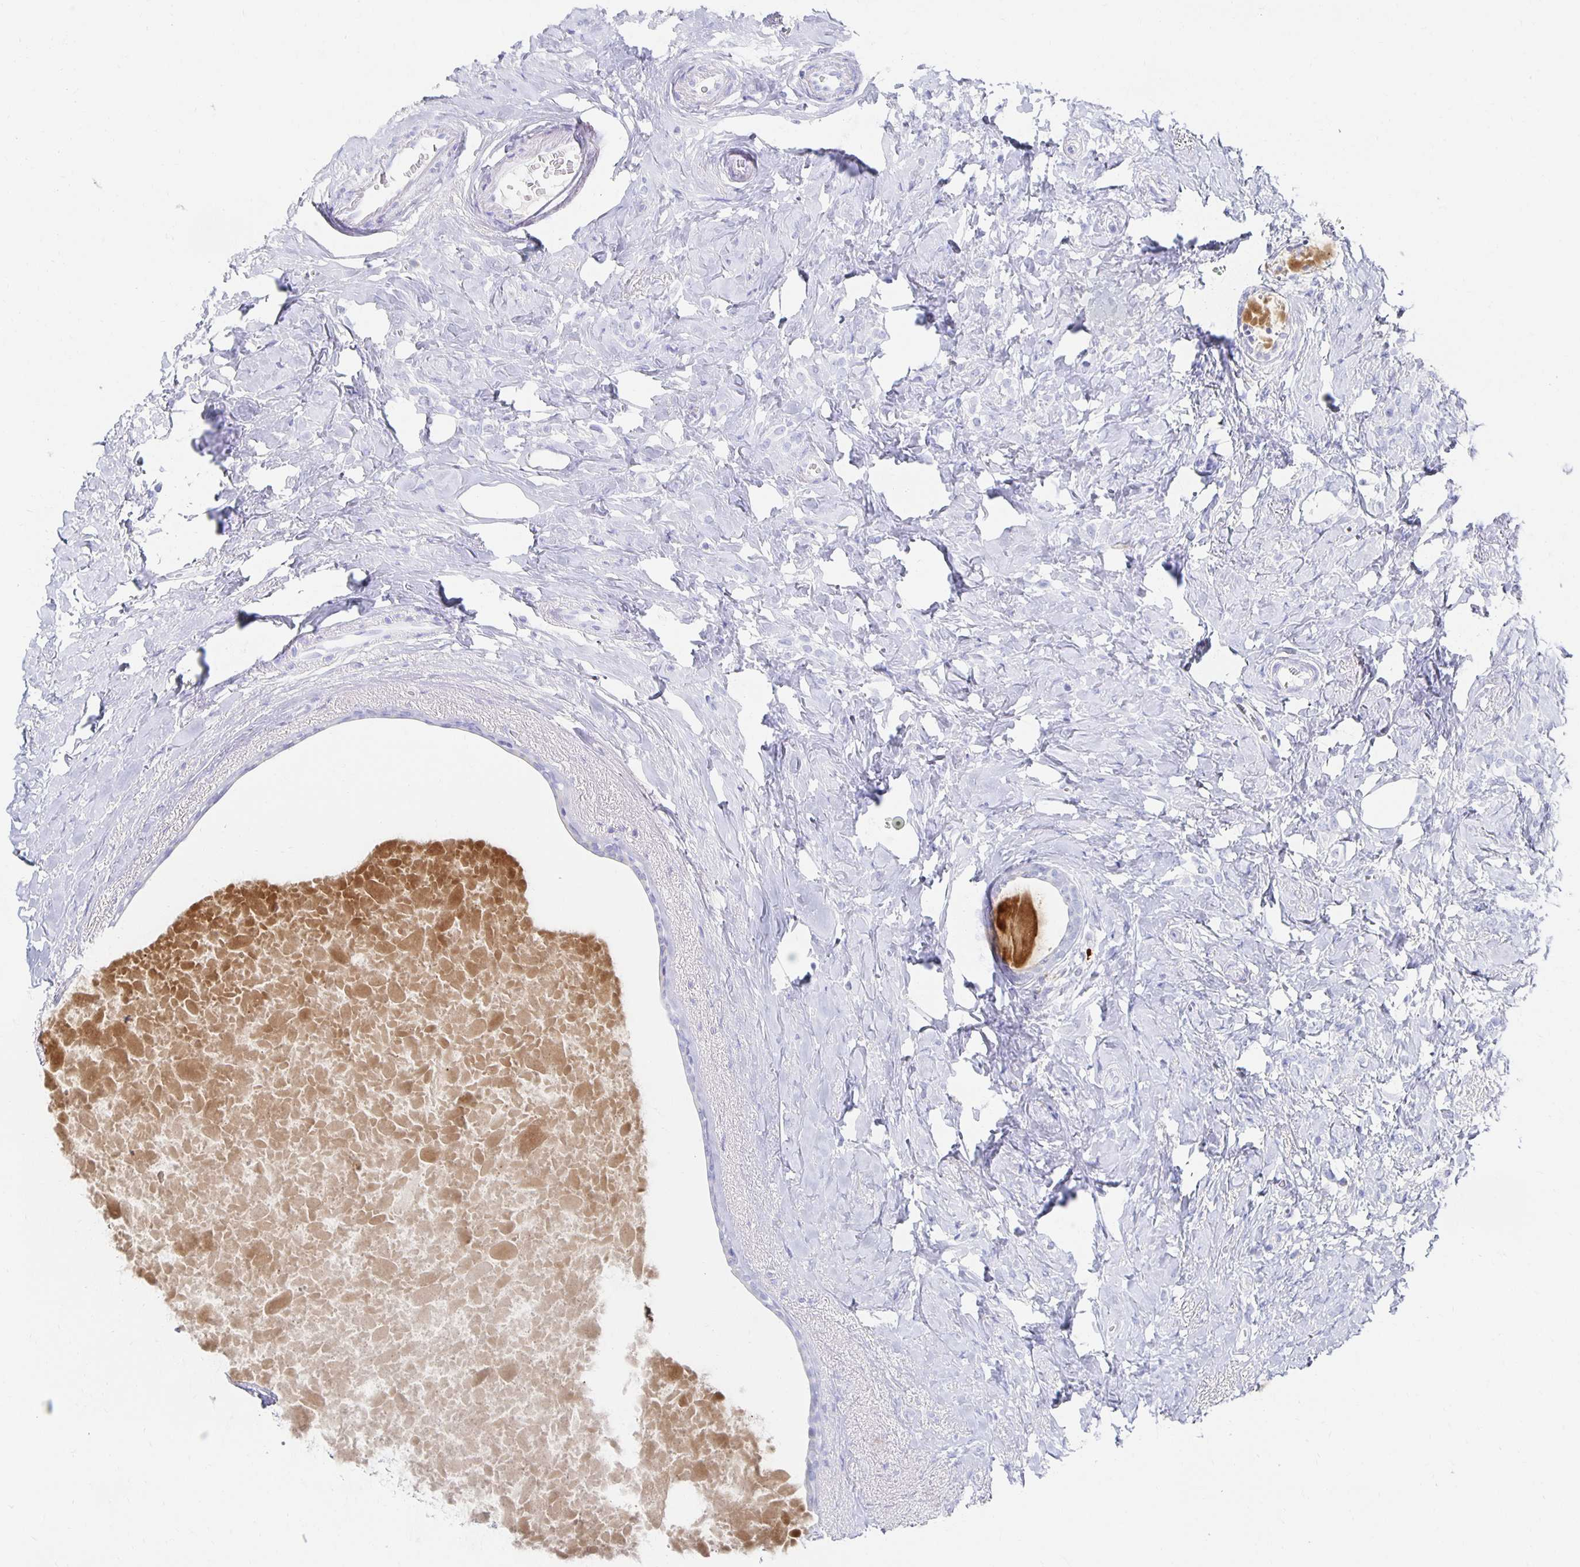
{"staining": {"intensity": "negative", "quantity": "none", "location": "none"}, "tissue": "breast cancer", "cell_type": "Tumor cells", "image_type": "cancer", "snomed": [{"axis": "morphology", "description": "Normal tissue, NOS"}, {"axis": "morphology", "description": "Duct carcinoma"}, {"axis": "topography", "description": "Breast"}], "caption": "Photomicrograph shows no protein positivity in tumor cells of intraductal carcinoma (breast) tissue.", "gene": "PRDM7", "patient": {"sex": "female", "age": 77}}